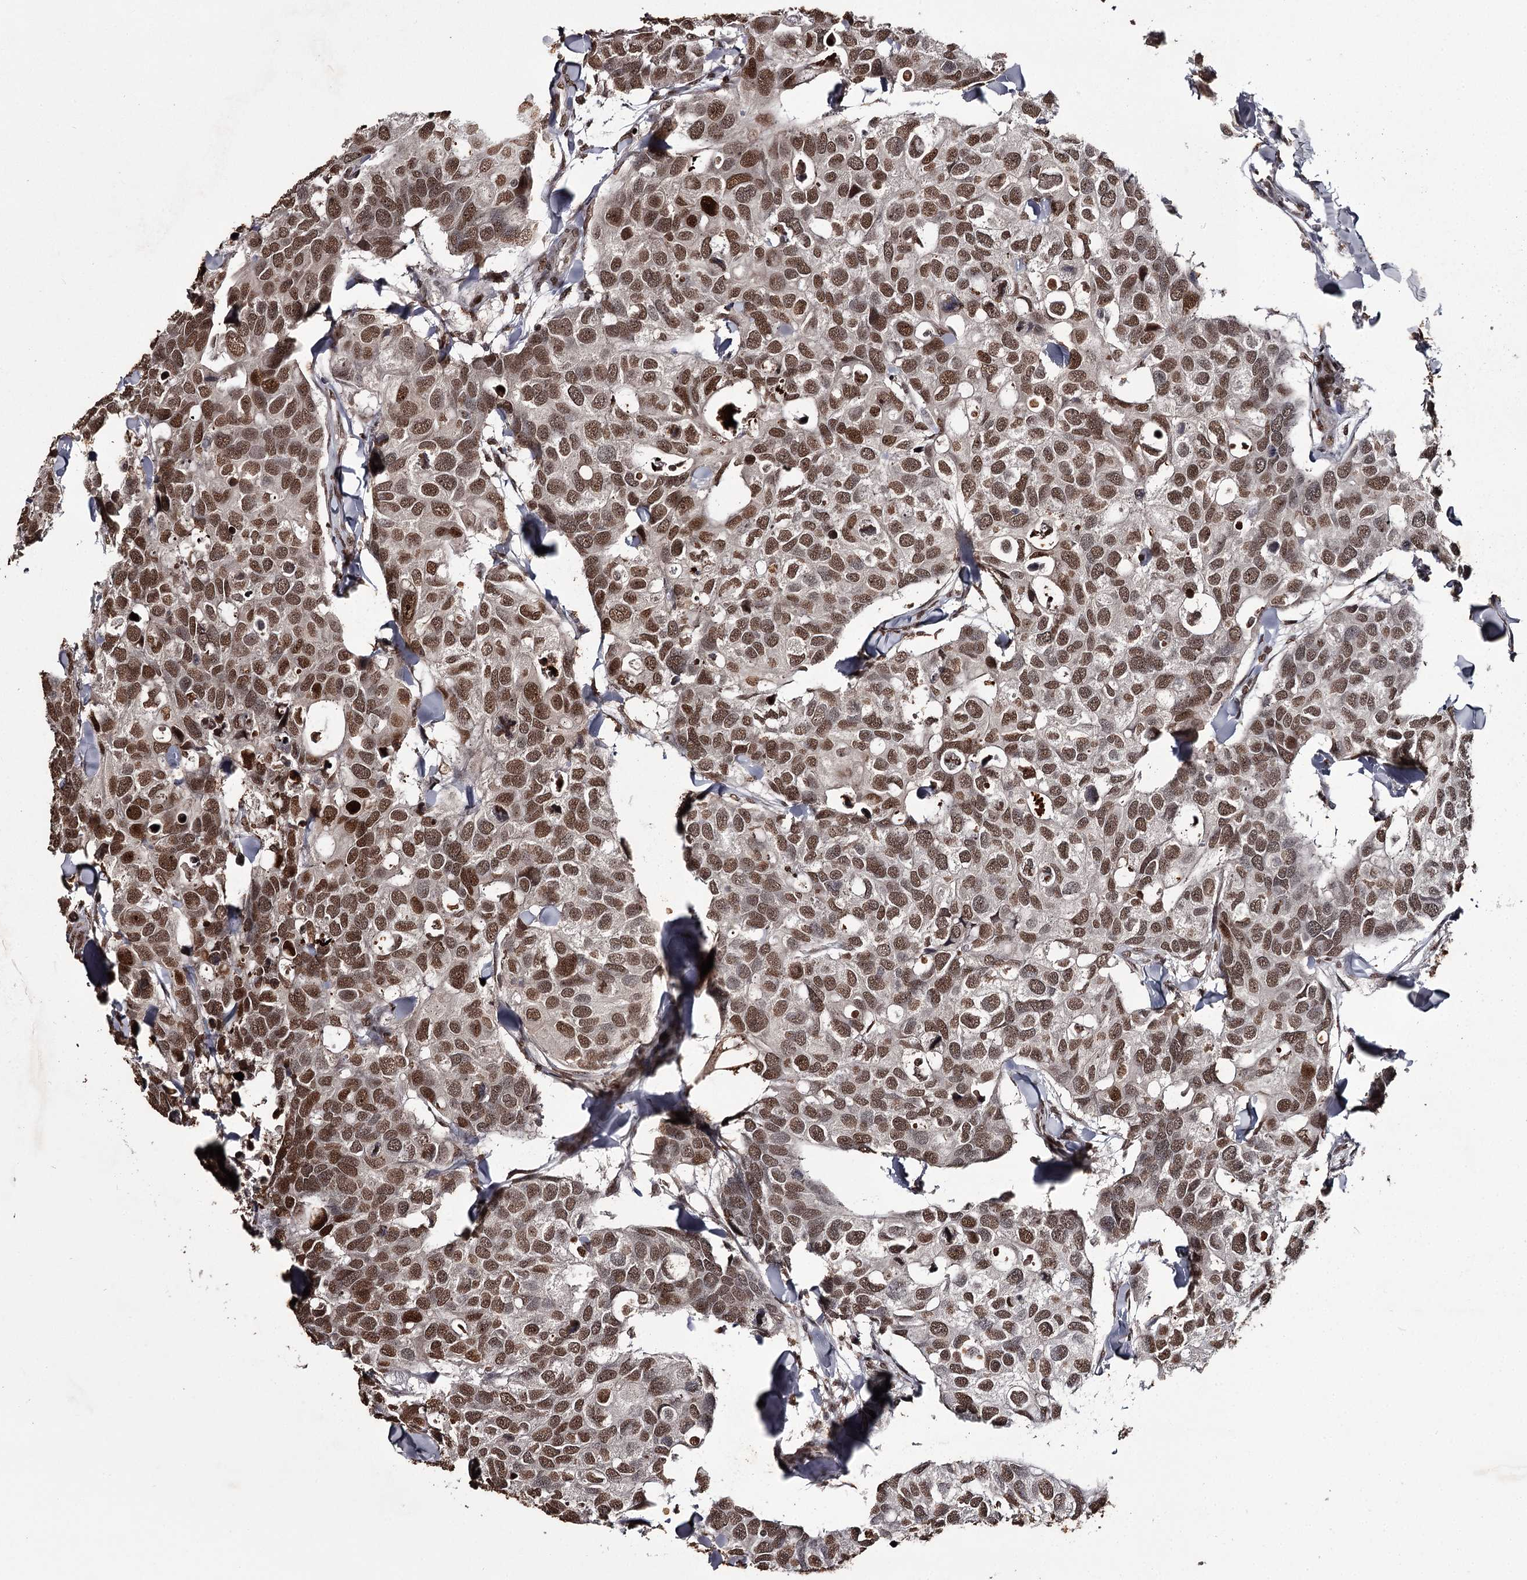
{"staining": {"intensity": "strong", "quantity": ">75%", "location": "nuclear"}, "tissue": "breast cancer", "cell_type": "Tumor cells", "image_type": "cancer", "snomed": [{"axis": "morphology", "description": "Duct carcinoma"}, {"axis": "topography", "description": "Breast"}], "caption": "Protein staining of breast cancer (invasive ductal carcinoma) tissue displays strong nuclear staining in about >75% of tumor cells.", "gene": "THYN1", "patient": {"sex": "female", "age": 83}}